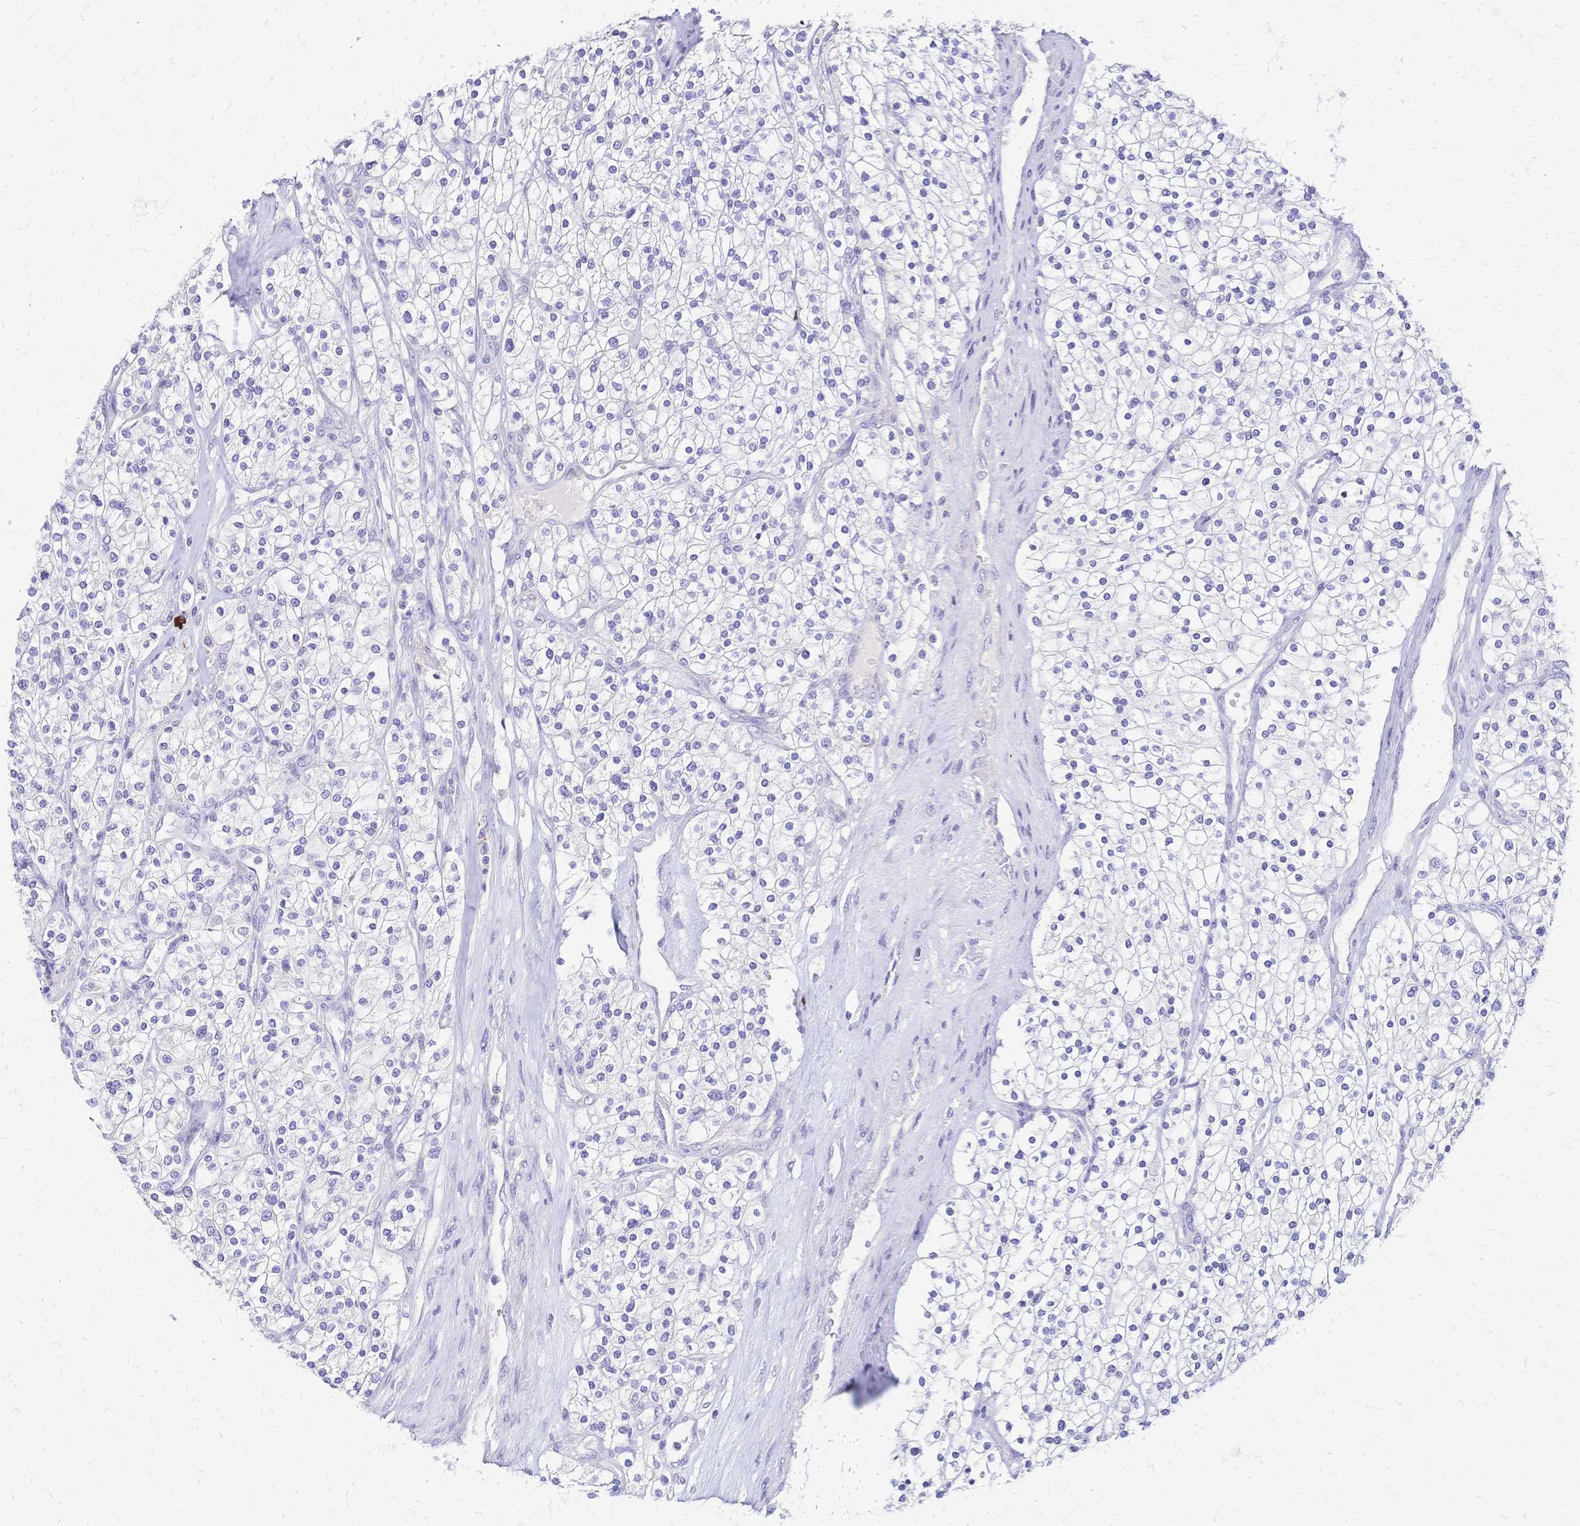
{"staining": {"intensity": "negative", "quantity": "none", "location": "none"}, "tissue": "renal cancer", "cell_type": "Tumor cells", "image_type": "cancer", "snomed": [{"axis": "morphology", "description": "Adenocarcinoma, NOS"}, {"axis": "topography", "description": "Kidney"}], "caption": "Human renal cancer stained for a protein using immunohistochemistry (IHC) exhibits no positivity in tumor cells.", "gene": "IL2RA", "patient": {"sex": "male", "age": 80}}